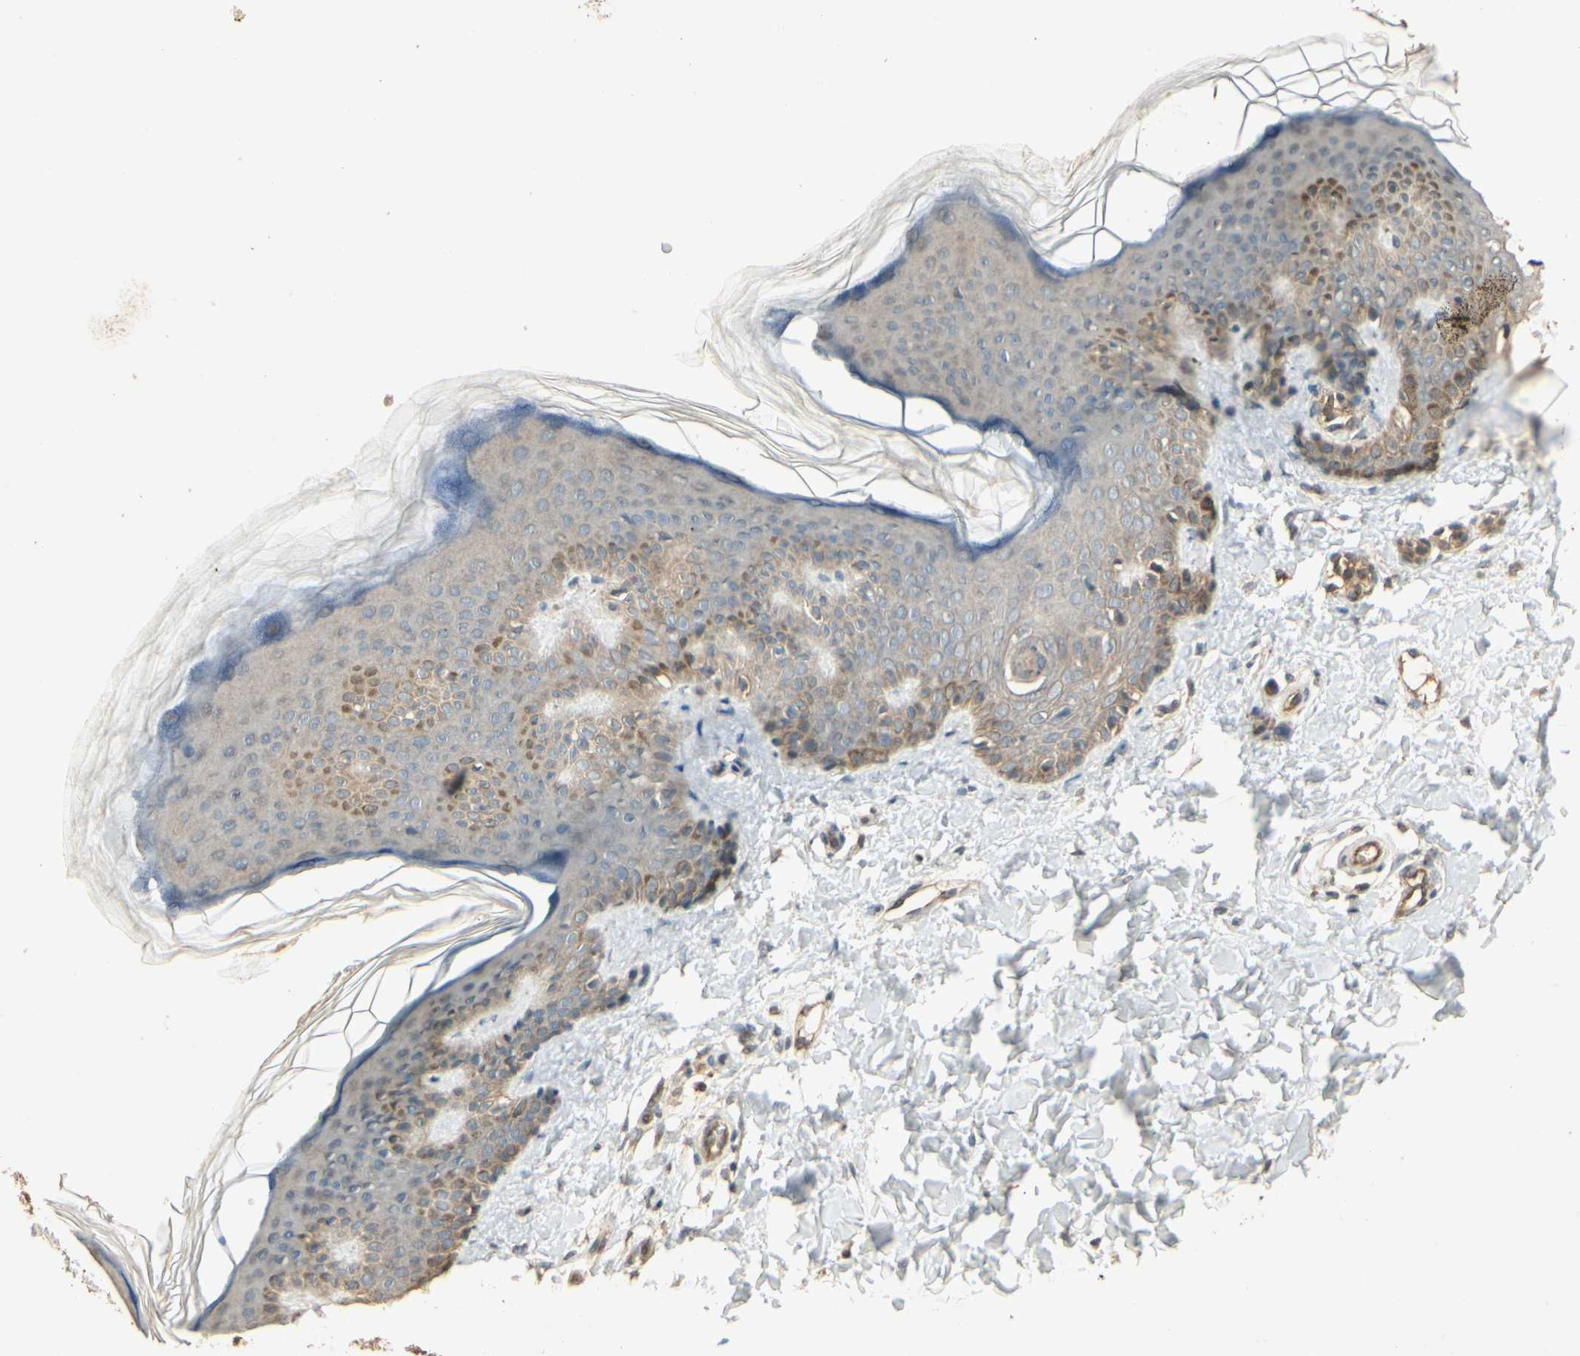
{"staining": {"intensity": "moderate", "quantity": ">75%", "location": "cytoplasmic/membranous"}, "tissue": "skin", "cell_type": "Fibroblasts", "image_type": "normal", "snomed": [{"axis": "morphology", "description": "Normal tissue, NOS"}, {"axis": "topography", "description": "Skin"}], "caption": "Immunohistochemical staining of benign skin displays moderate cytoplasmic/membranous protein staining in approximately >75% of fibroblasts. The staining is performed using DAB (3,3'-diaminobenzidine) brown chromogen to label protein expression. The nuclei are counter-stained blue using hematoxylin.", "gene": "RNF180", "patient": {"sex": "male", "age": 16}}